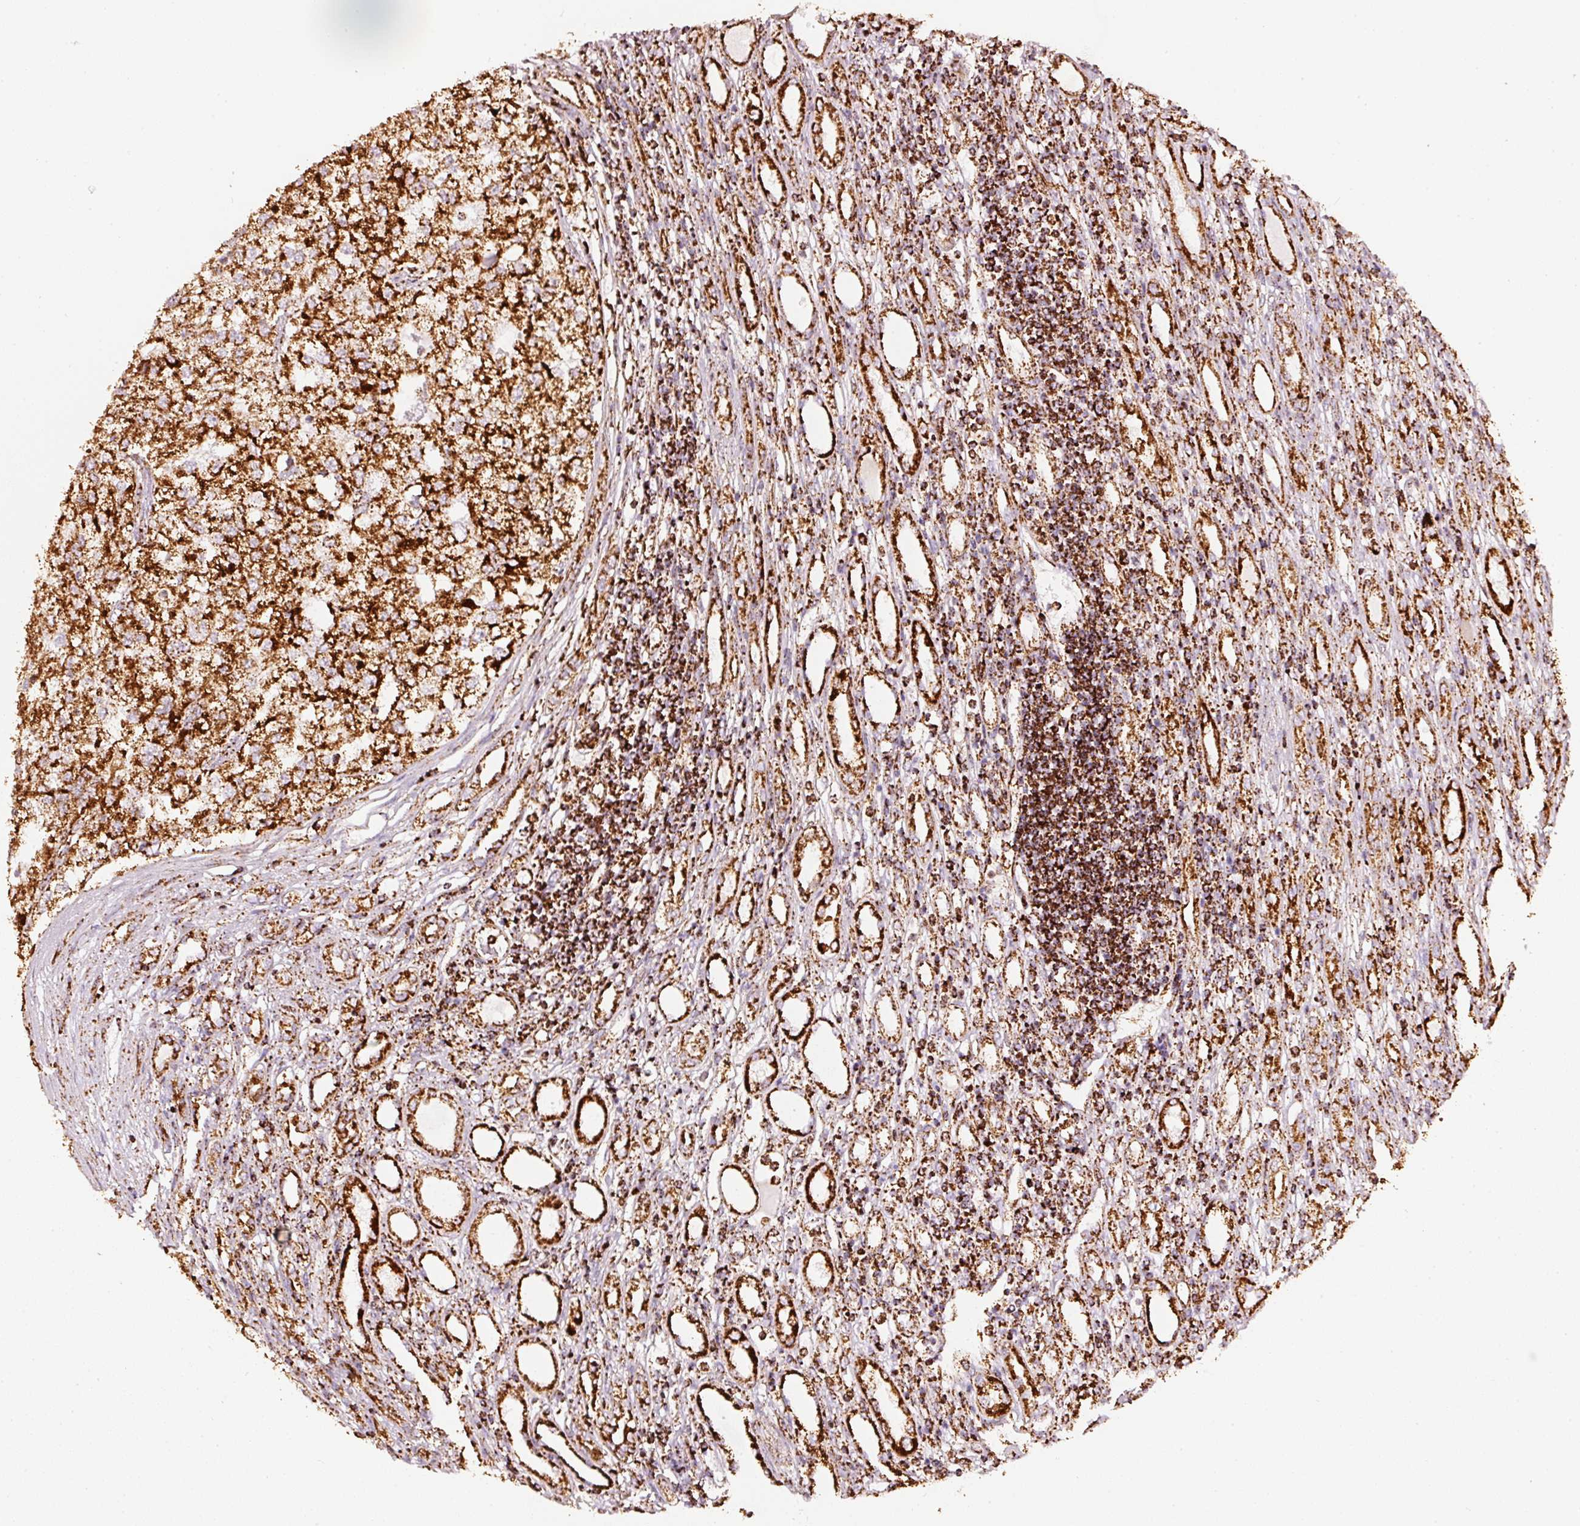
{"staining": {"intensity": "strong", "quantity": ">75%", "location": "cytoplasmic/membranous"}, "tissue": "renal cancer", "cell_type": "Tumor cells", "image_type": "cancer", "snomed": [{"axis": "morphology", "description": "Adenocarcinoma, NOS"}, {"axis": "topography", "description": "Kidney"}], "caption": "Renal cancer (adenocarcinoma) stained for a protein (brown) reveals strong cytoplasmic/membranous positive staining in approximately >75% of tumor cells.", "gene": "UQCRC1", "patient": {"sex": "female", "age": 54}}